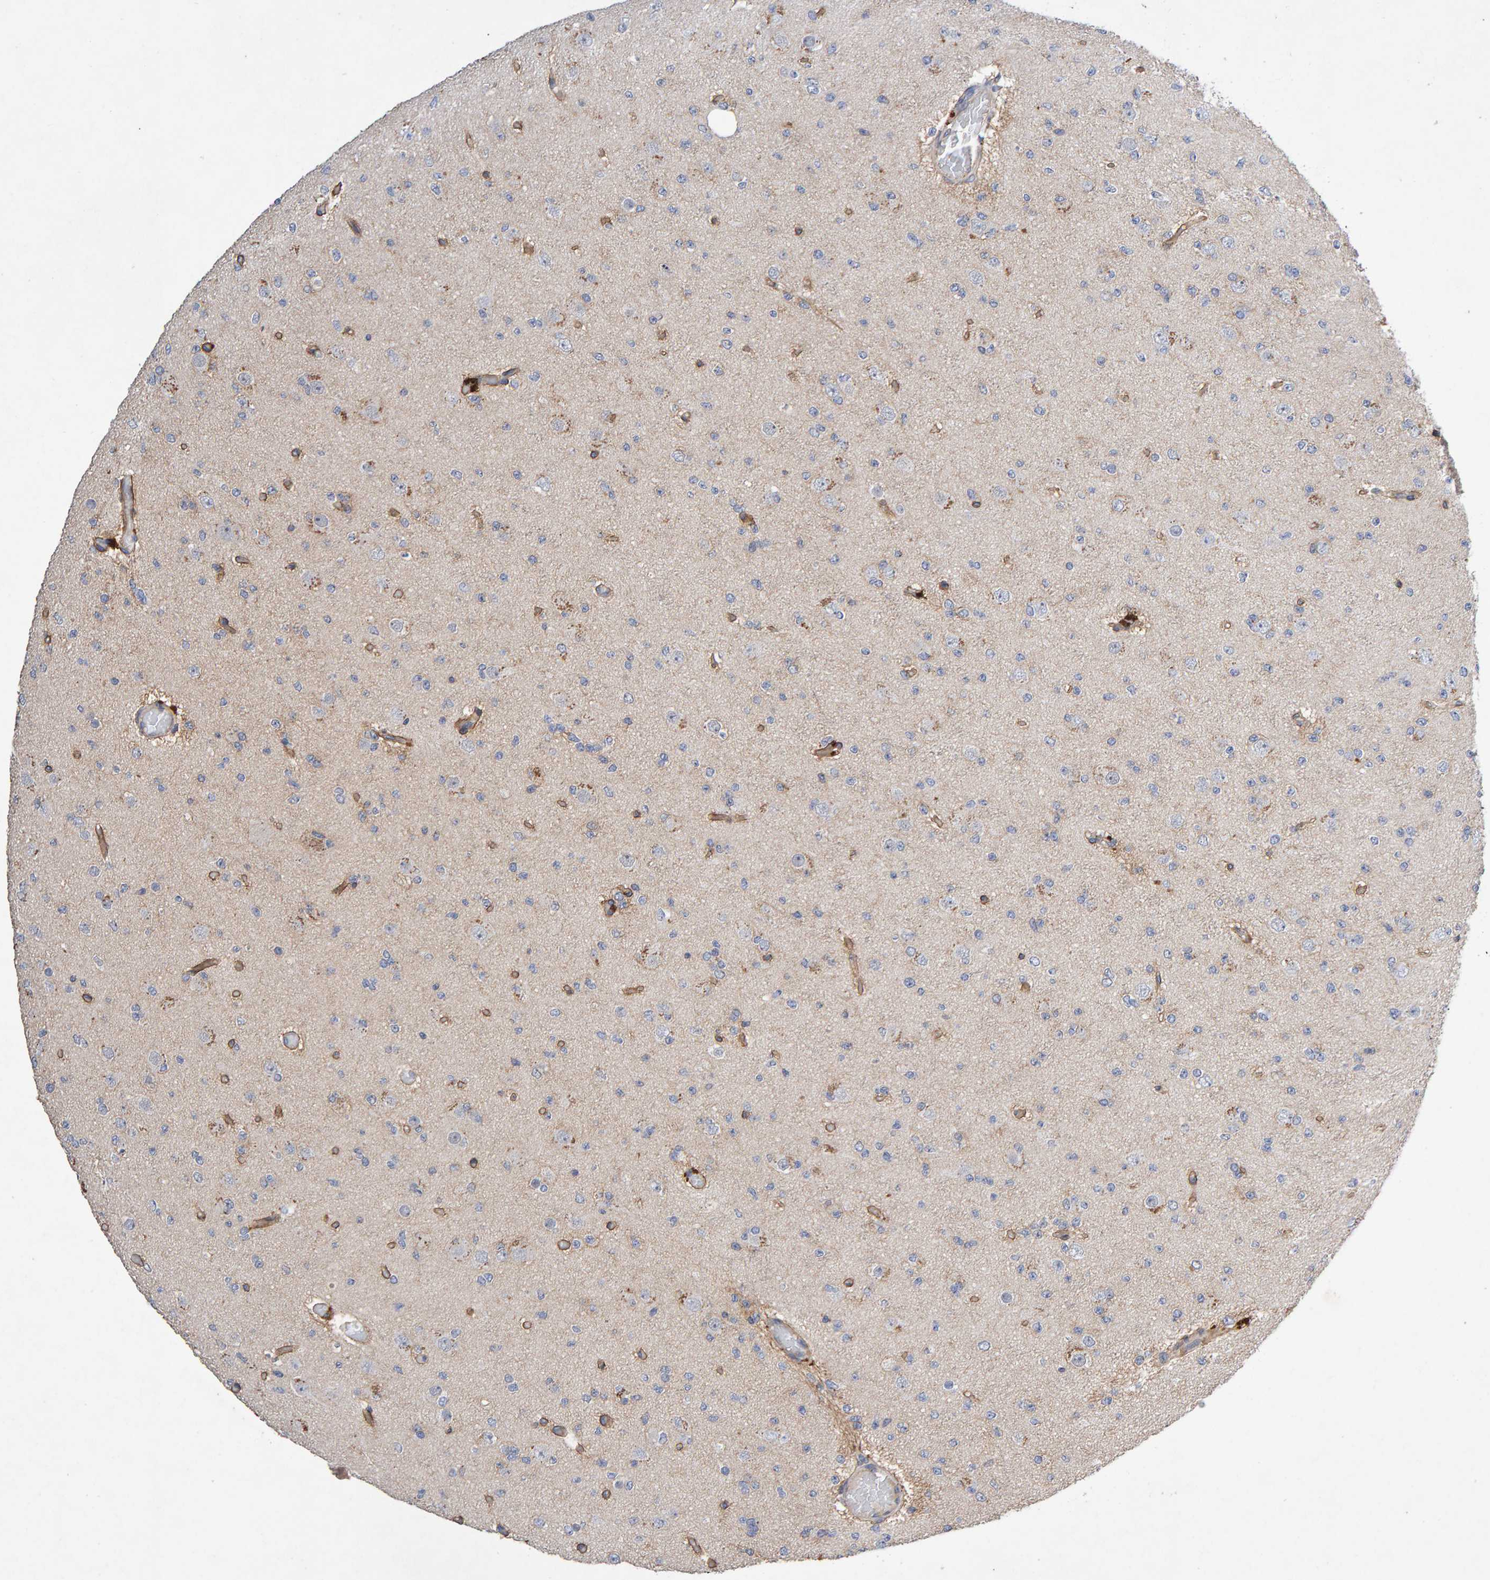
{"staining": {"intensity": "negative", "quantity": "none", "location": "none"}, "tissue": "glioma", "cell_type": "Tumor cells", "image_type": "cancer", "snomed": [{"axis": "morphology", "description": "Glioma, malignant, Low grade"}, {"axis": "topography", "description": "Brain"}], "caption": "The micrograph reveals no significant expression in tumor cells of low-grade glioma (malignant).", "gene": "EFR3A", "patient": {"sex": "female", "age": 22}}